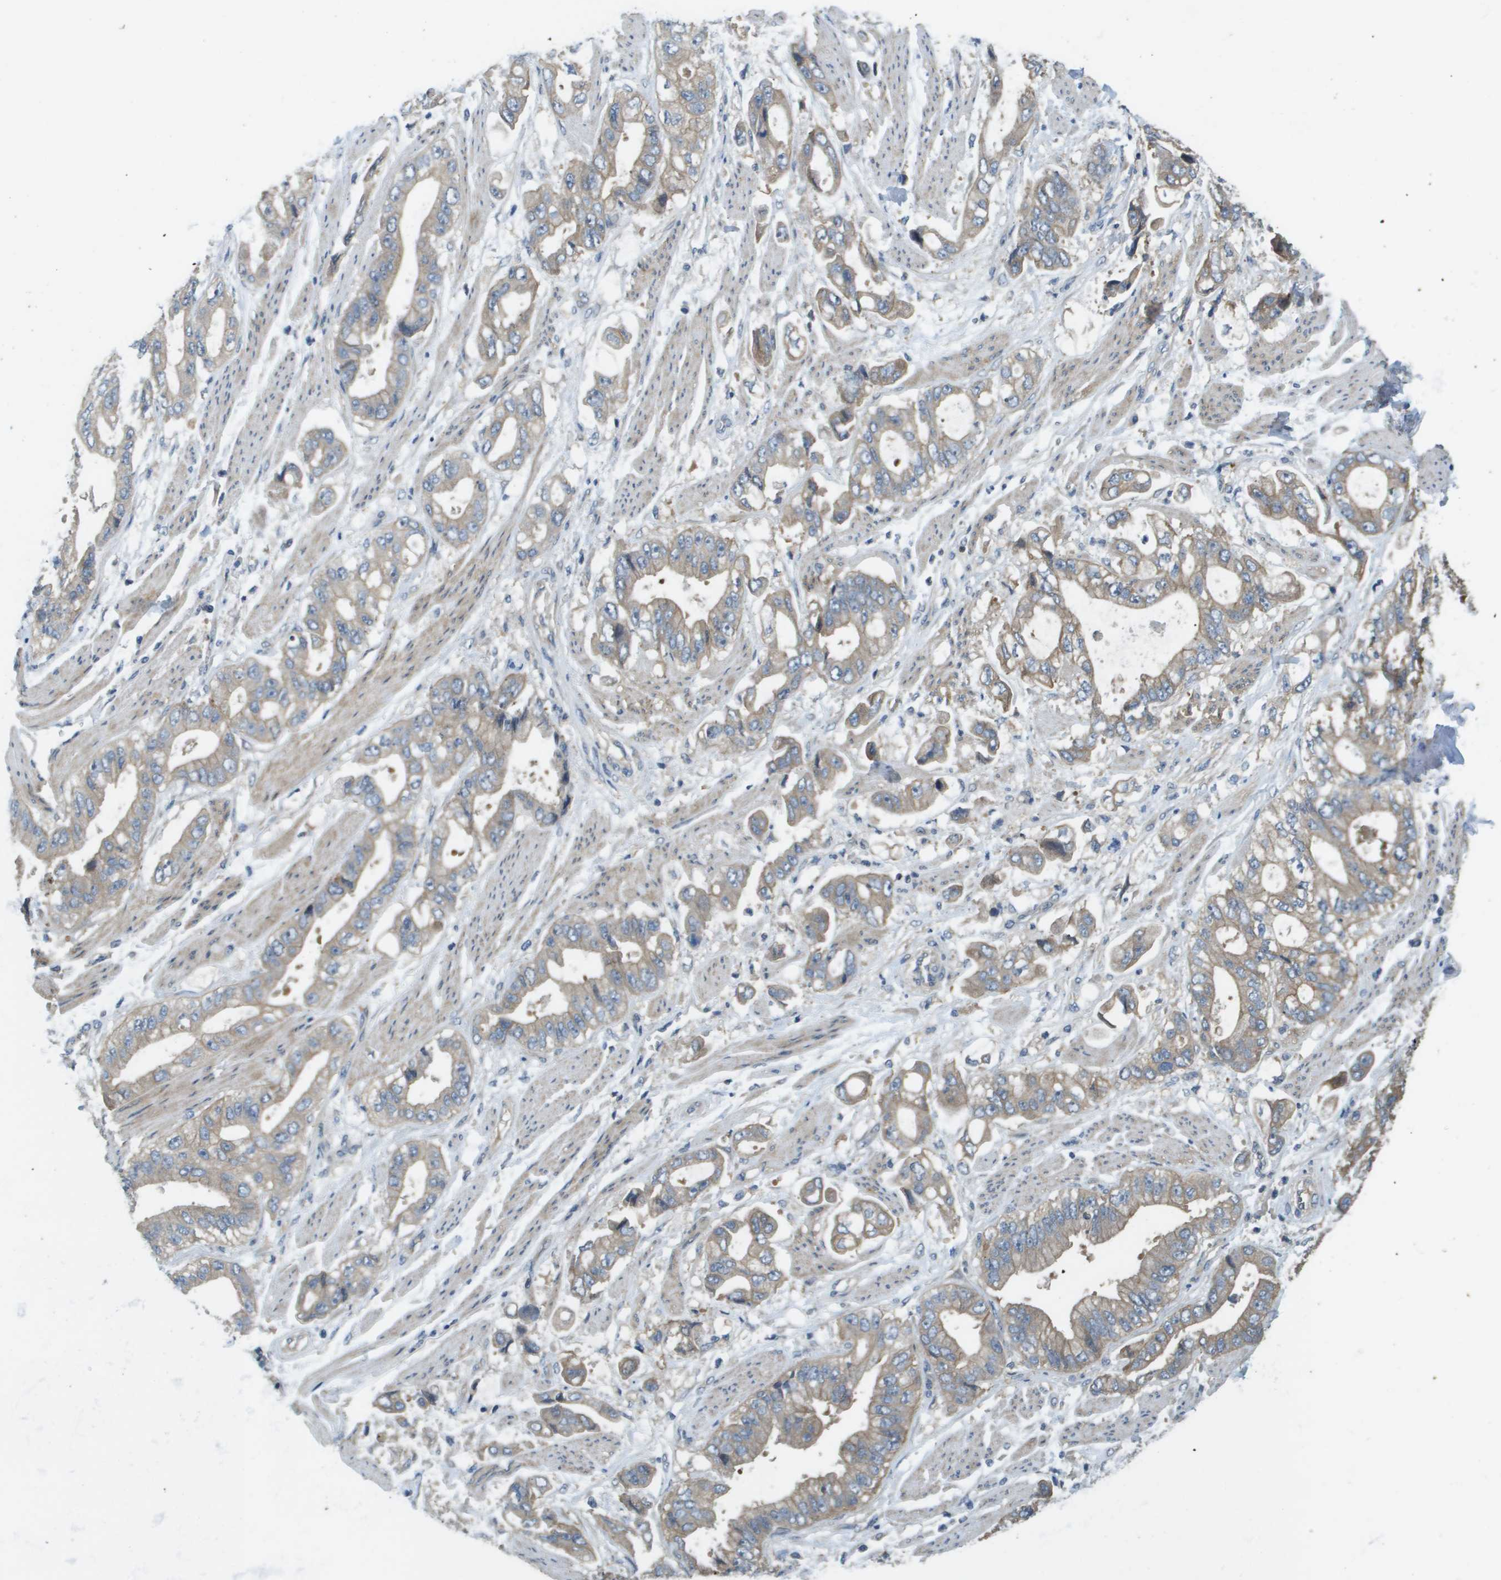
{"staining": {"intensity": "weak", "quantity": "25%-75%", "location": "cytoplasmic/membranous"}, "tissue": "stomach cancer", "cell_type": "Tumor cells", "image_type": "cancer", "snomed": [{"axis": "morphology", "description": "Normal tissue, NOS"}, {"axis": "morphology", "description": "Adenocarcinoma, NOS"}, {"axis": "topography", "description": "Stomach"}], "caption": "Weak cytoplasmic/membranous expression for a protein is appreciated in approximately 25%-75% of tumor cells of stomach cancer (adenocarcinoma) using immunohistochemistry.", "gene": "KRT23", "patient": {"sex": "male", "age": 62}}